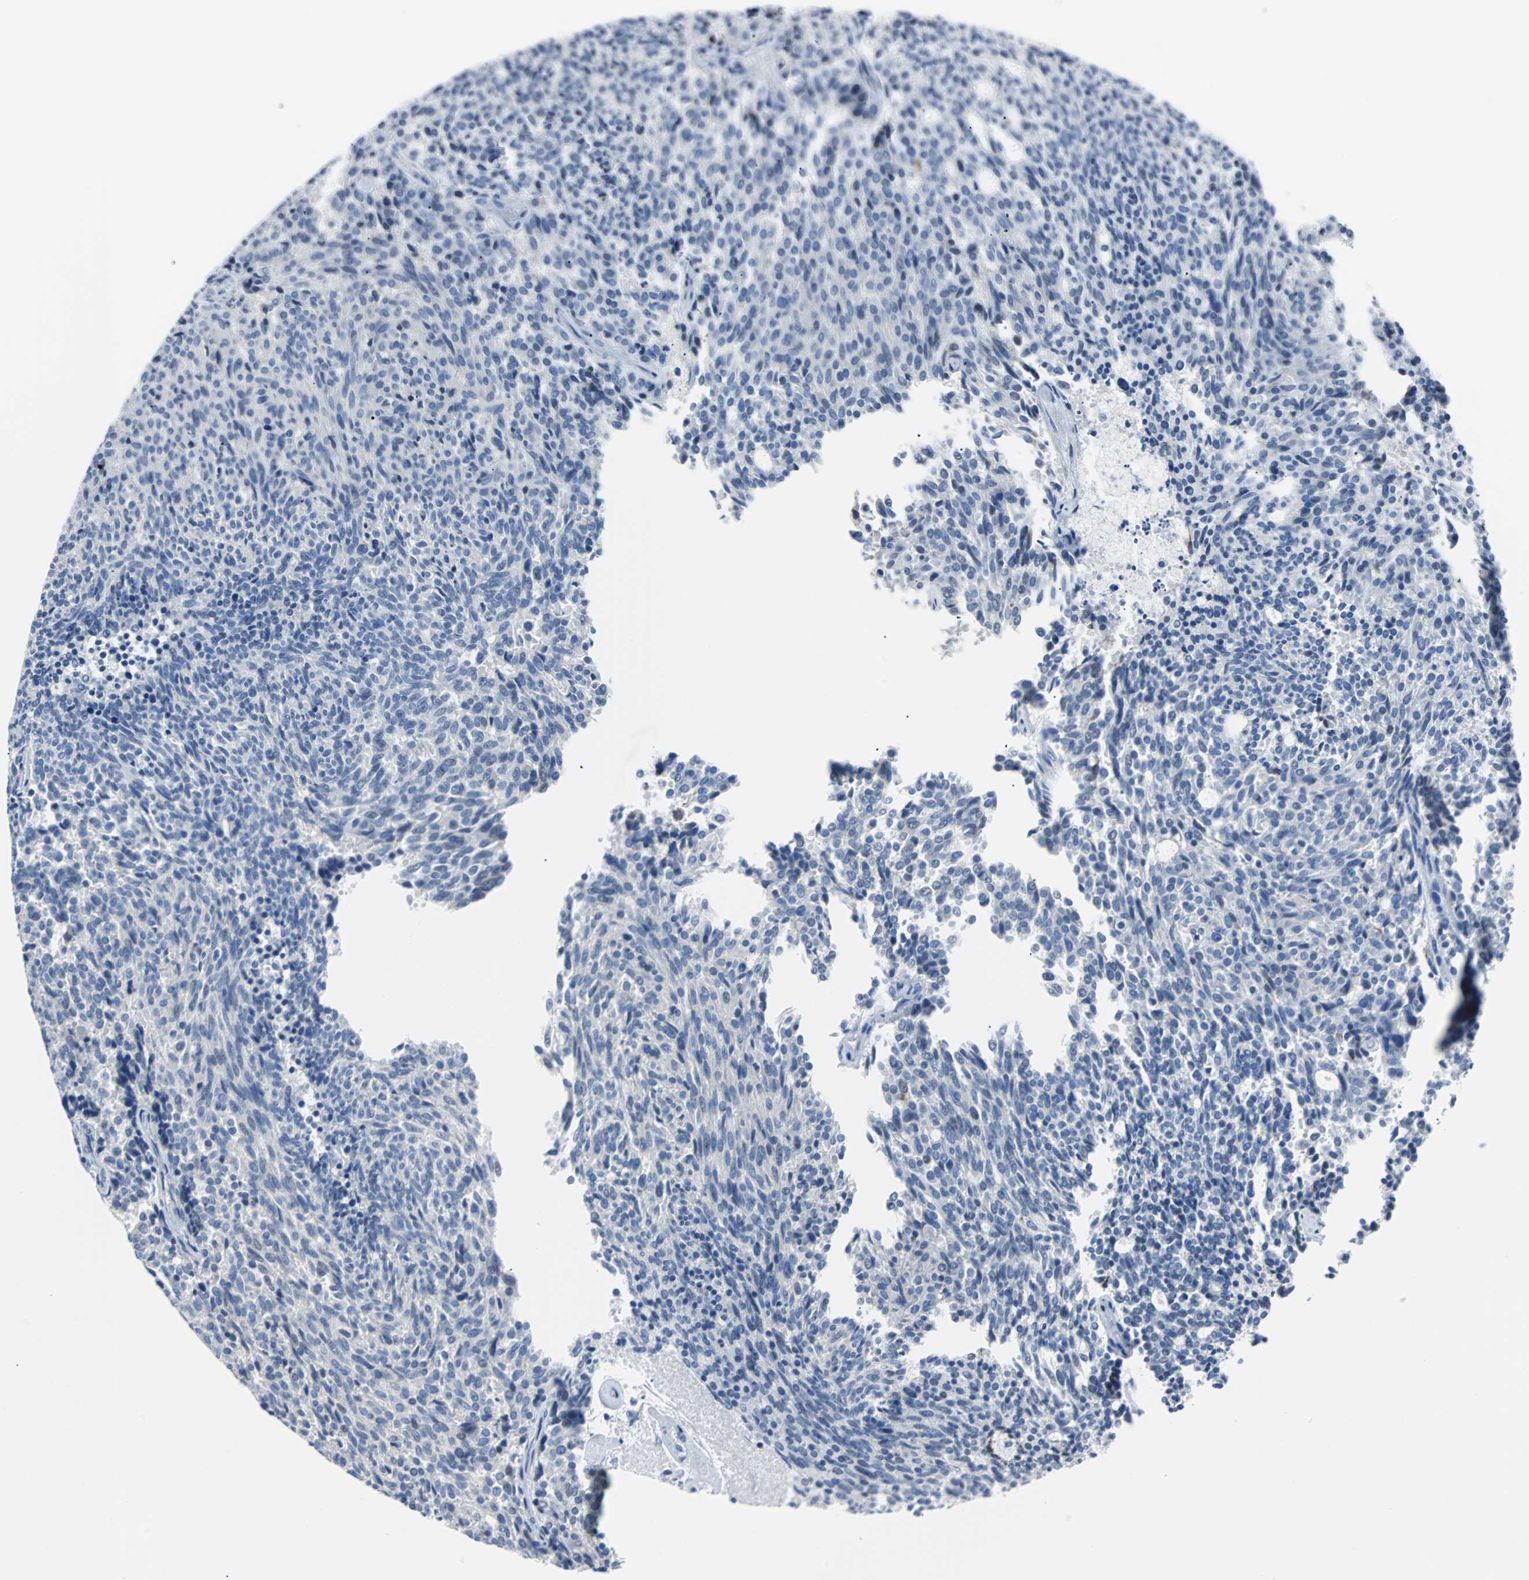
{"staining": {"intensity": "negative", "quantity": "none", "location": "none"}, "tissue": "carcinoid", "cell_type": "Tumor cells", "image_type": "cancer", "snomed": [{"axis": "morphology", "description": "Carcinoid, malignant, NOS"}, {"axis": "topography", "description": "Pancreas"}], "caption": "Image shows no significant protein positivity in tumor cells of carcinoid (malignant). The staining was performed using DAB to visualize the protein expression in brown, while the nuclei were stained in blue with hematoxylin (Magnification: 20x).", "gene": "RASA1", "patient": {"sex": "female", "age": 54}}